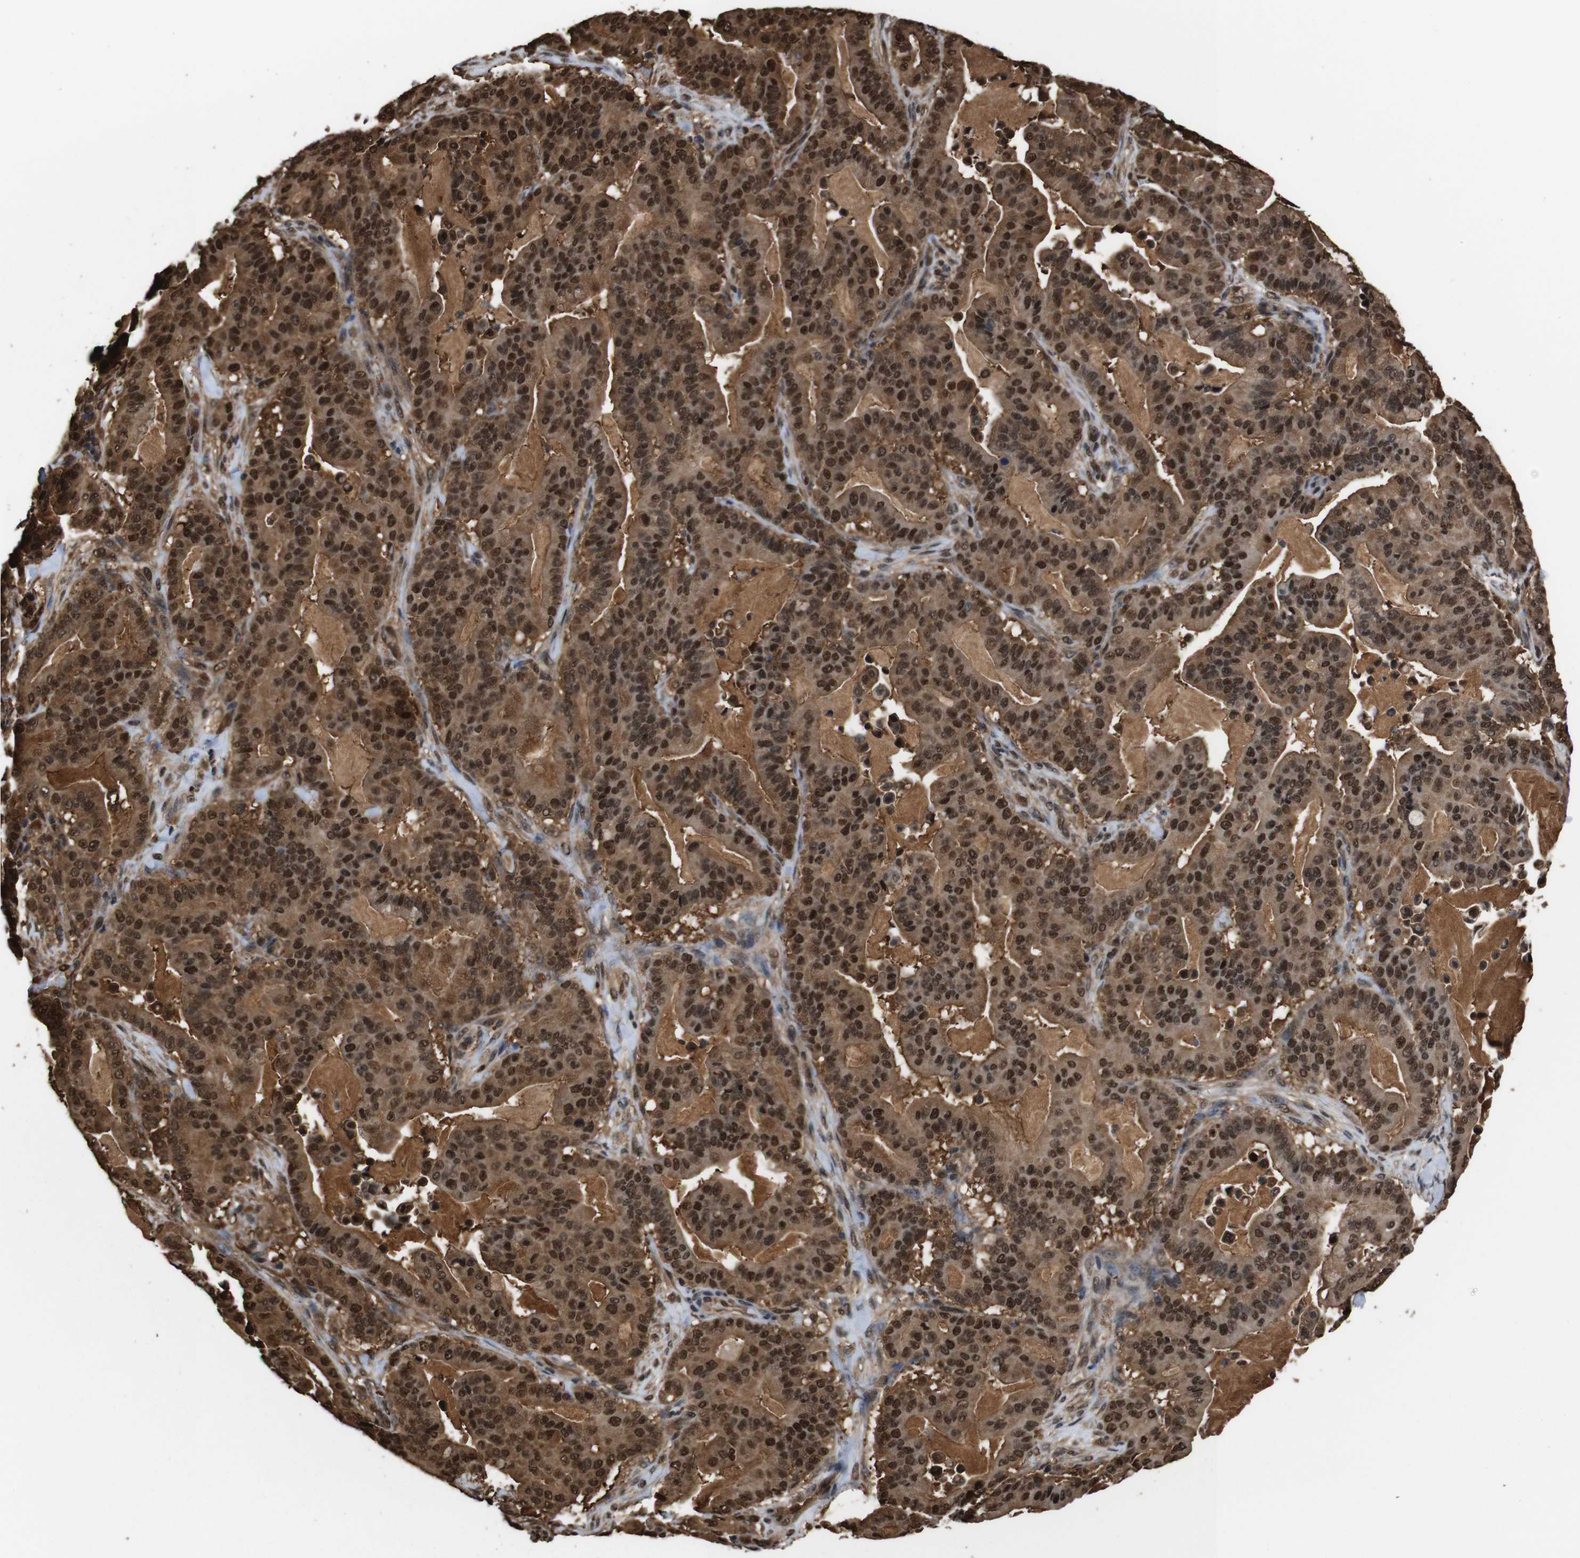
{"staining": {"intensity": "strong", "quantity": ">75%", "location": "cytoplasmic/membranous,nuclear"}, "tissue": "pancreatic cancer", "cell_type": "Tumor cells", "image_type": "cancer", "snomed": [{"axis": "morphology", "description": "Adenocarcinoma, NOS"}, {"axis": "topography", "description": "Pancreas"}], "caption": "Human pancreatic cancer stained with a brown dye displays strong cytoplasmic/membranous and nuclear positive expression in about >75% of tumor cells.", "gene": "VCP", "patient": {"sex": "male", "age": 63}}